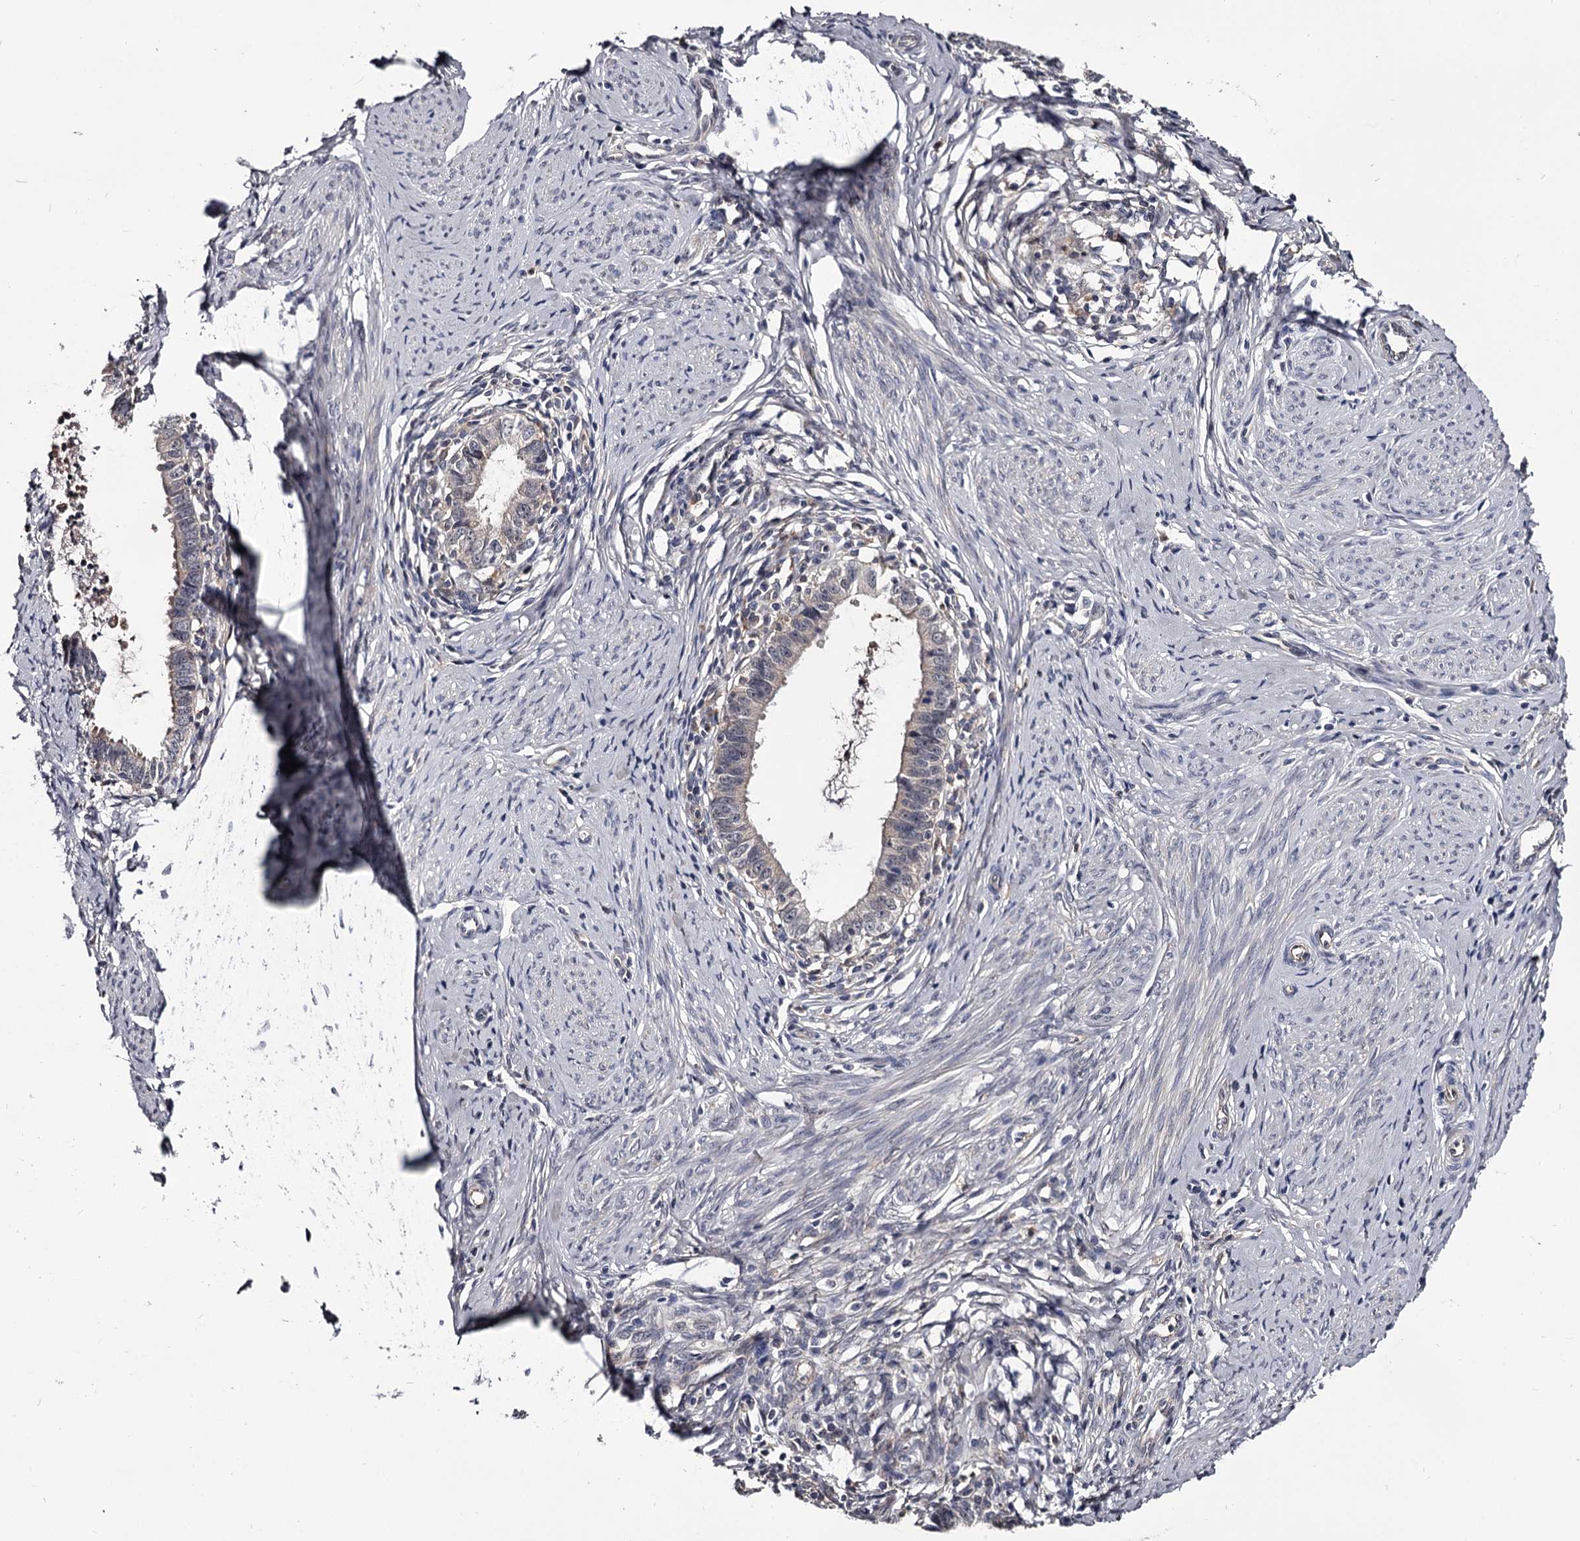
{"staining": {"intensity": "negative", "quantity": "none", "location": "none"}, "tissue": "cervical cancer", "cell_type": "Tumor cells", "image_type": "cancer", "snomed": [{"axis": "morphology", "description": "Adenocarcinoma, NOS"}, {"axis": "topography", "description": "Cervix"}], "caption": "Histopathology image shows no significant protein expression in tumor cells of cervical cancer (adenocarcinoma). (Stains: DAB immunohistochemistry with hematoxylin counter stain, Microscopy: brightfield microscopy at high magnification).", "gene": "GSTO1", "patient": {"sex": "female", "age": 36}}